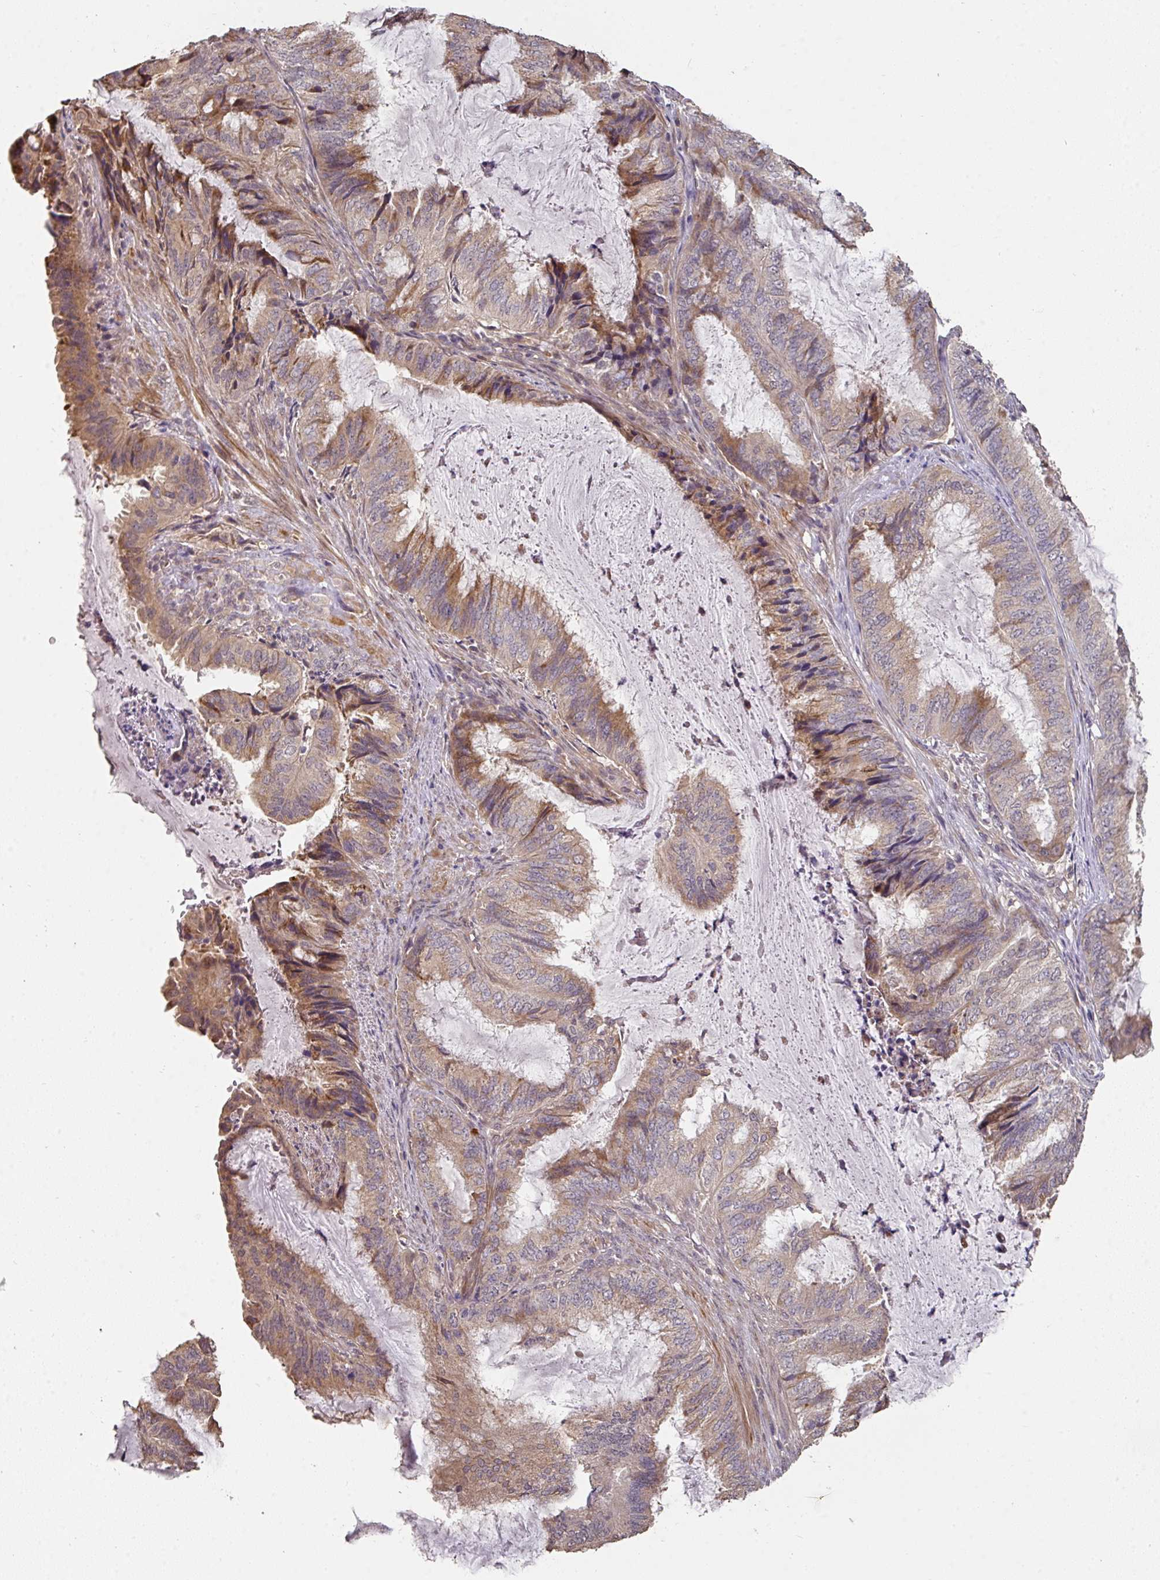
{"staining": {"intensity": "moderate", "quantity": ">75%", "location": "cytoplasmic/membranous"}, "tissue": "endometrial cancer", "cell_type": "Tumor cells", "image_type": "cancer", "snomed": [{"axis": "morphology", "description": "Adenocarcinoma, NOS"}, {"axis": "topography", "description": "Endometrium"}], "caption": "Immunohistochemistry (IHC) micrograph of endometrial adenocarcinoma stained for a protein (brown), which shows medium levels of moderate cytoplasmic/membranous positivity in approximately >75% of tumor cells.", "gene": "ACVR2B", "patient": {"sex": "female", "age": 51}}